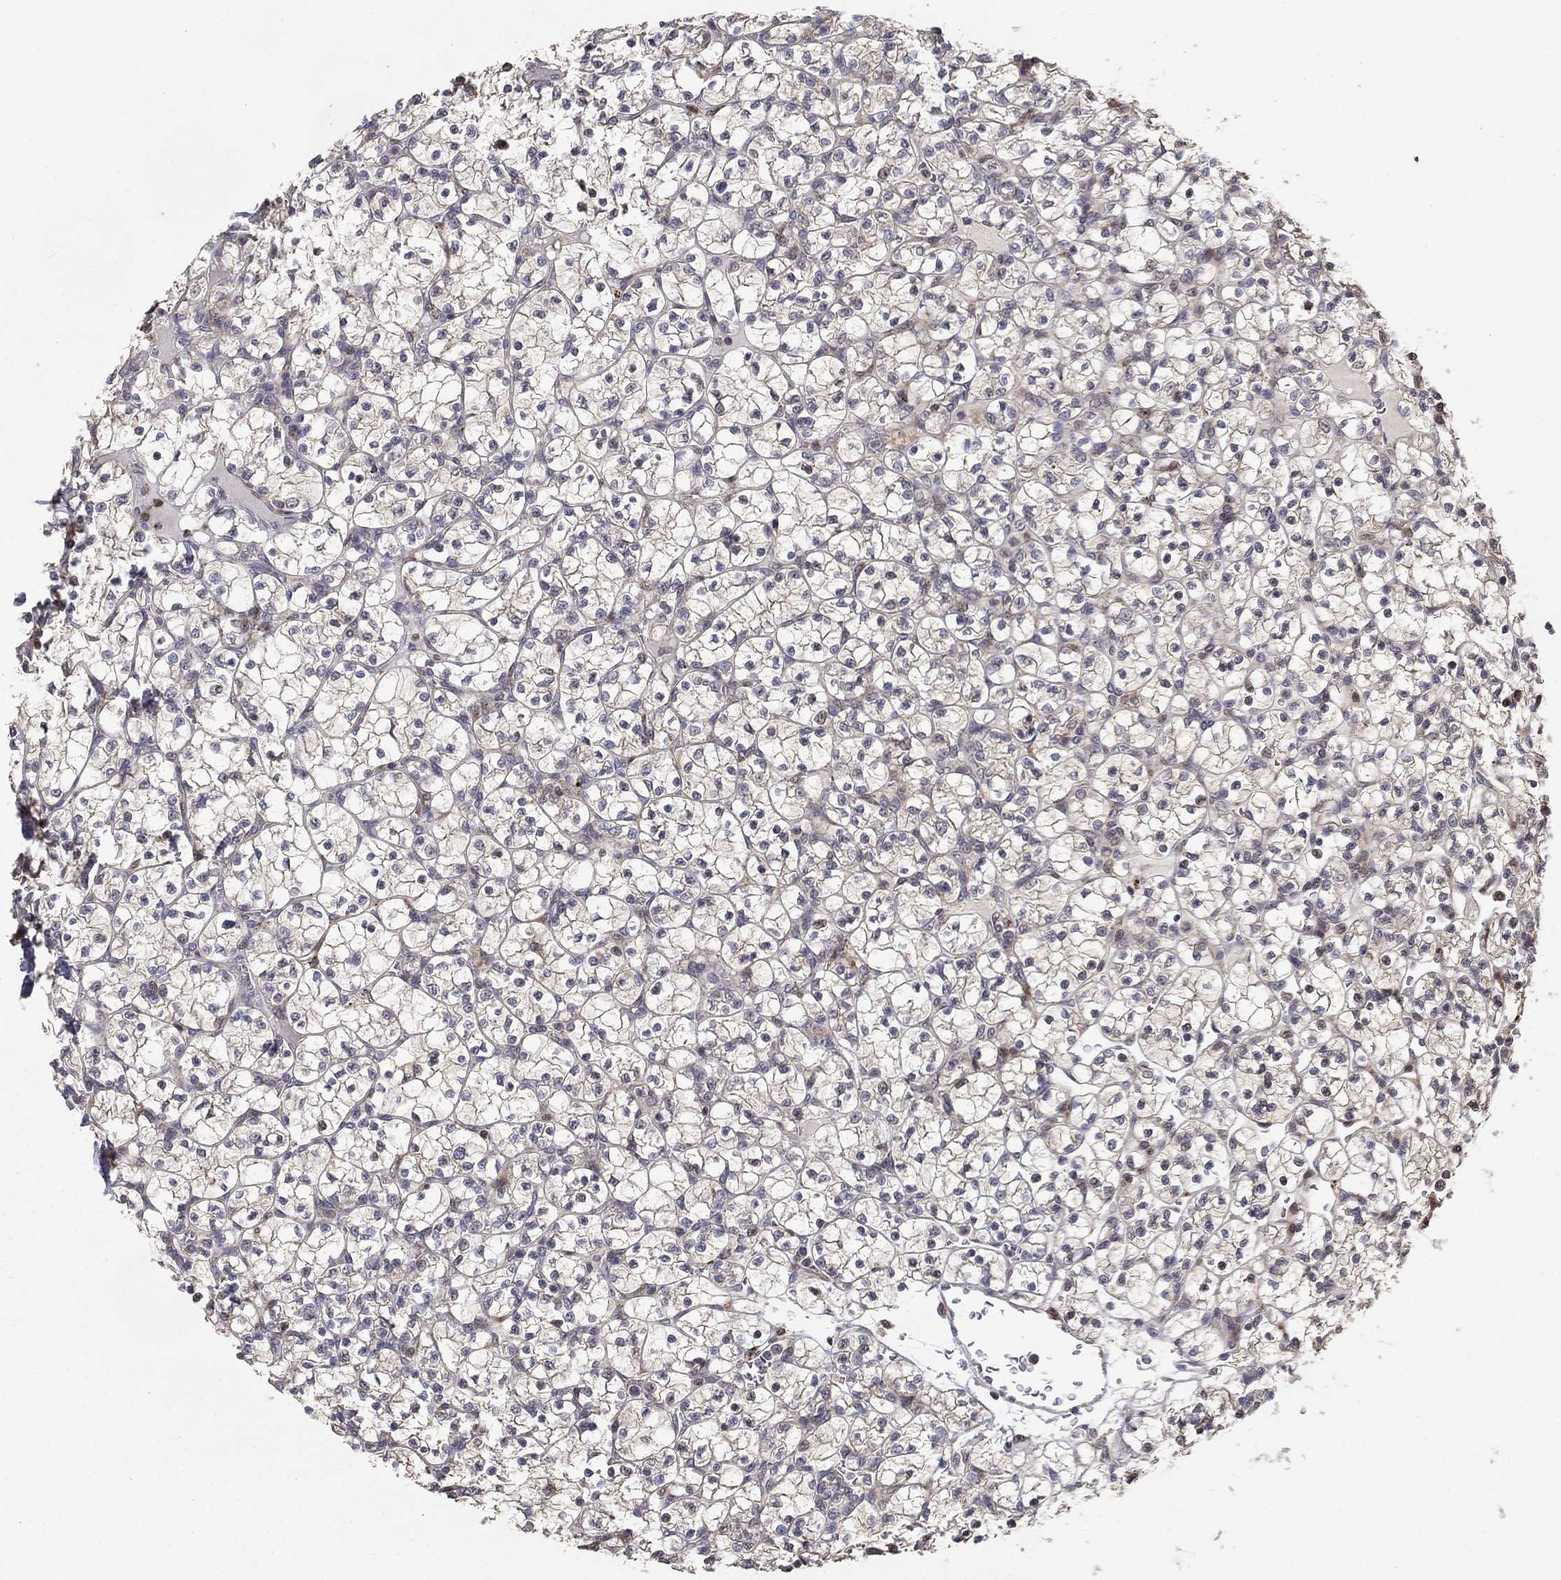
{"staining": {"intensity": "weak", "quantity": "25%-75%", "location": "cytoplasmic/membranous"}, "tissue": "renal cancer", "cell_type": "Tumor cells", "image_type": "cancer", "snomed": [{"axis": "morphology", "description": "Adenocarcinoma, NOS"}, {"axis": "topography", "description": "Kidney"}], "caption": "A brown stain shows weak cytoplasmic/membranous expression of a protein in human renal cancer tumor cells. Immunohistochemistry stains the protein of interest in brown and the nuclei are stained blue.", "gene": "LPCAT4", "patient": {"sex": "female", "age": 89}}